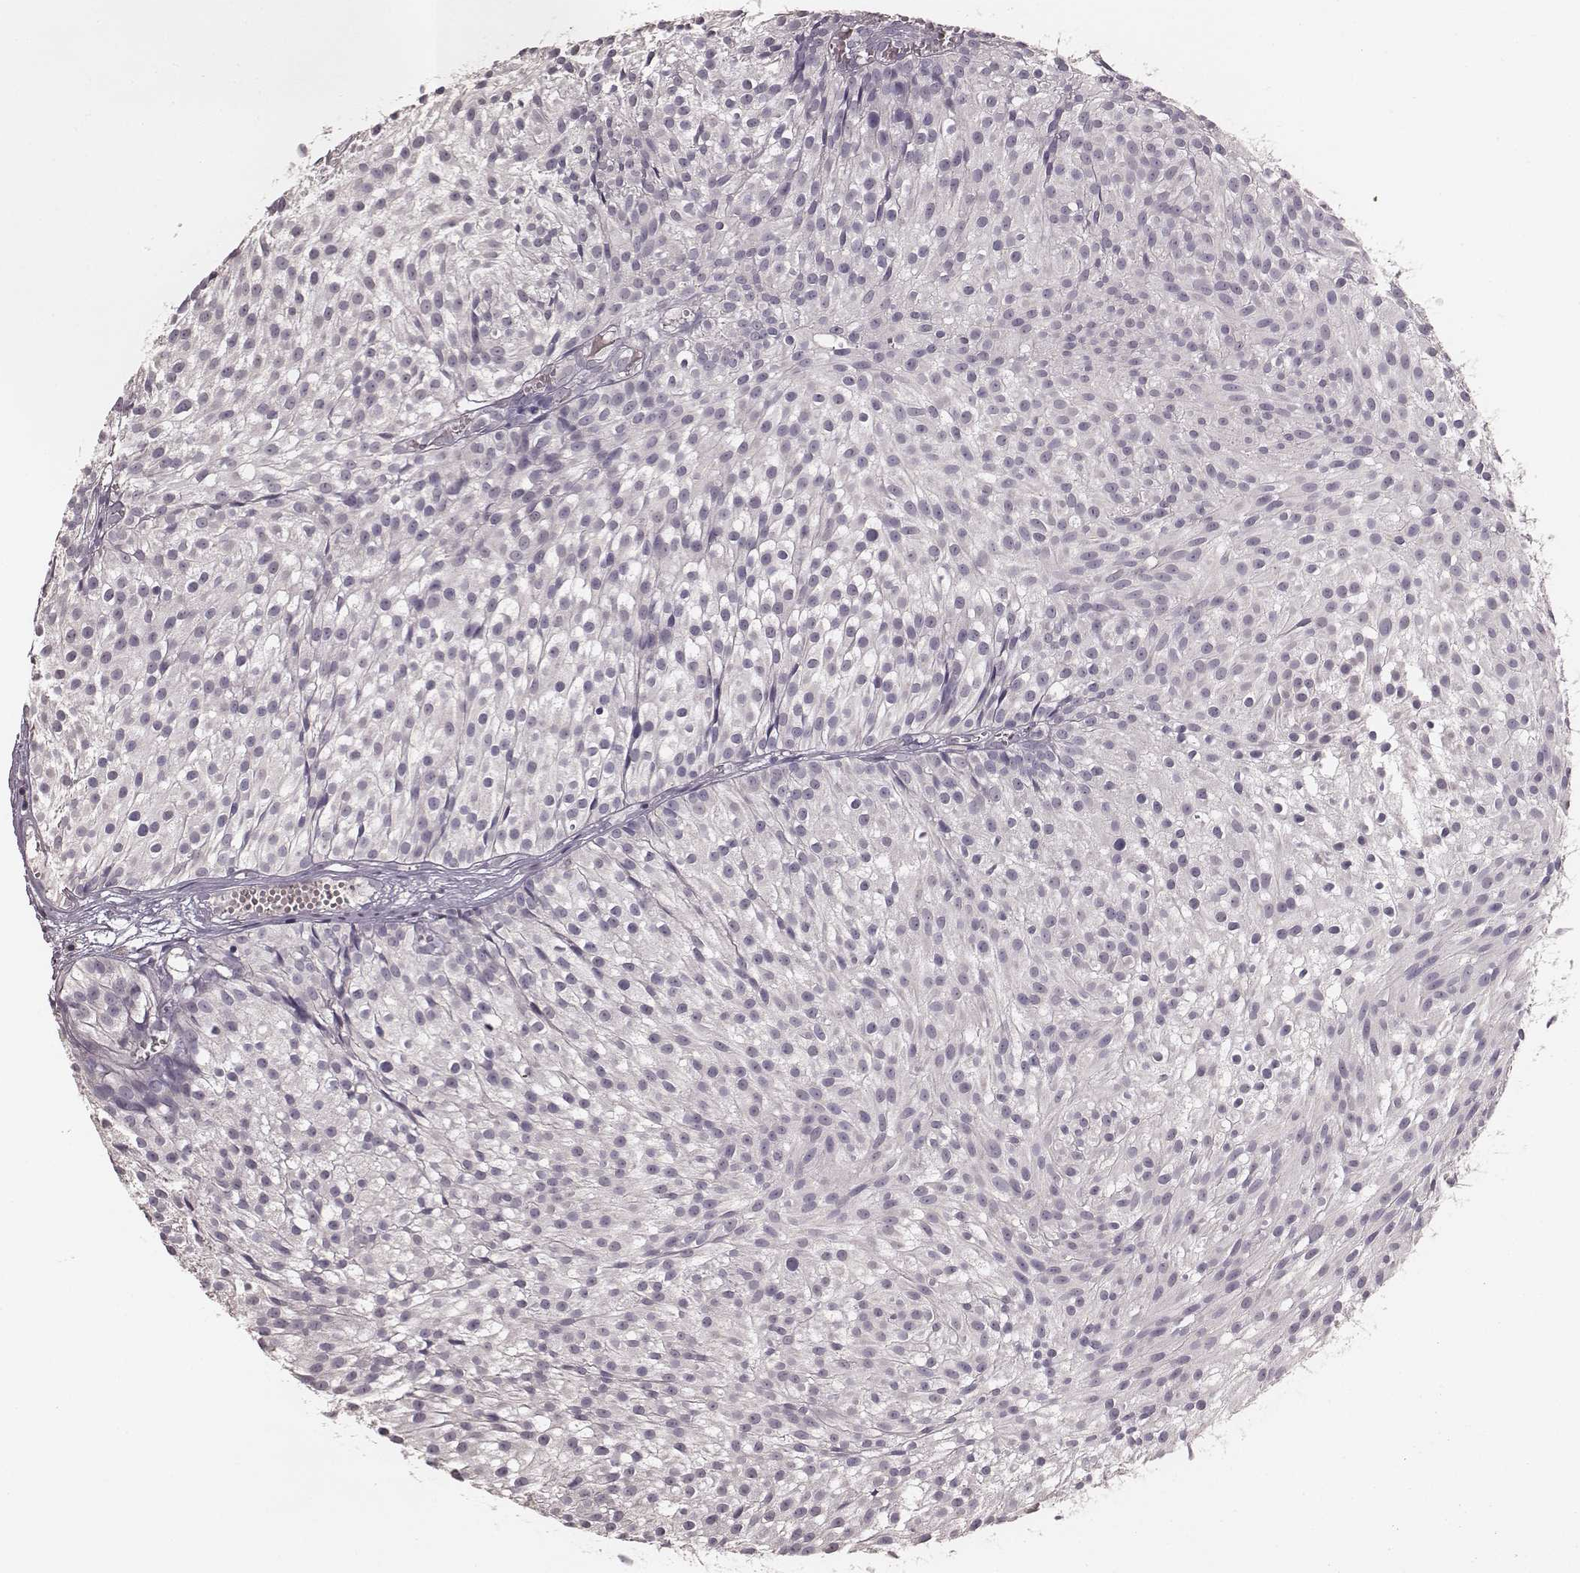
{"staining": {"intensity": "negative", "quantity": "none", "location": "none"}, "tissue": "urothelial cancer", "cell_type": "Tumor cells", "image_type": "cancer", "snomed": [{"axis": "morphology", "description": "Urothelial carcinoma, Low grade"}, {"axis": "topography", "description": "Urinary bladder"}], "caption": "Immunohistochemistry (IHC) of human urothelial cancer displays no positivity in tumor cells.", "gene": "CD8A", "patient": {"sex": "male", "age": 63}}